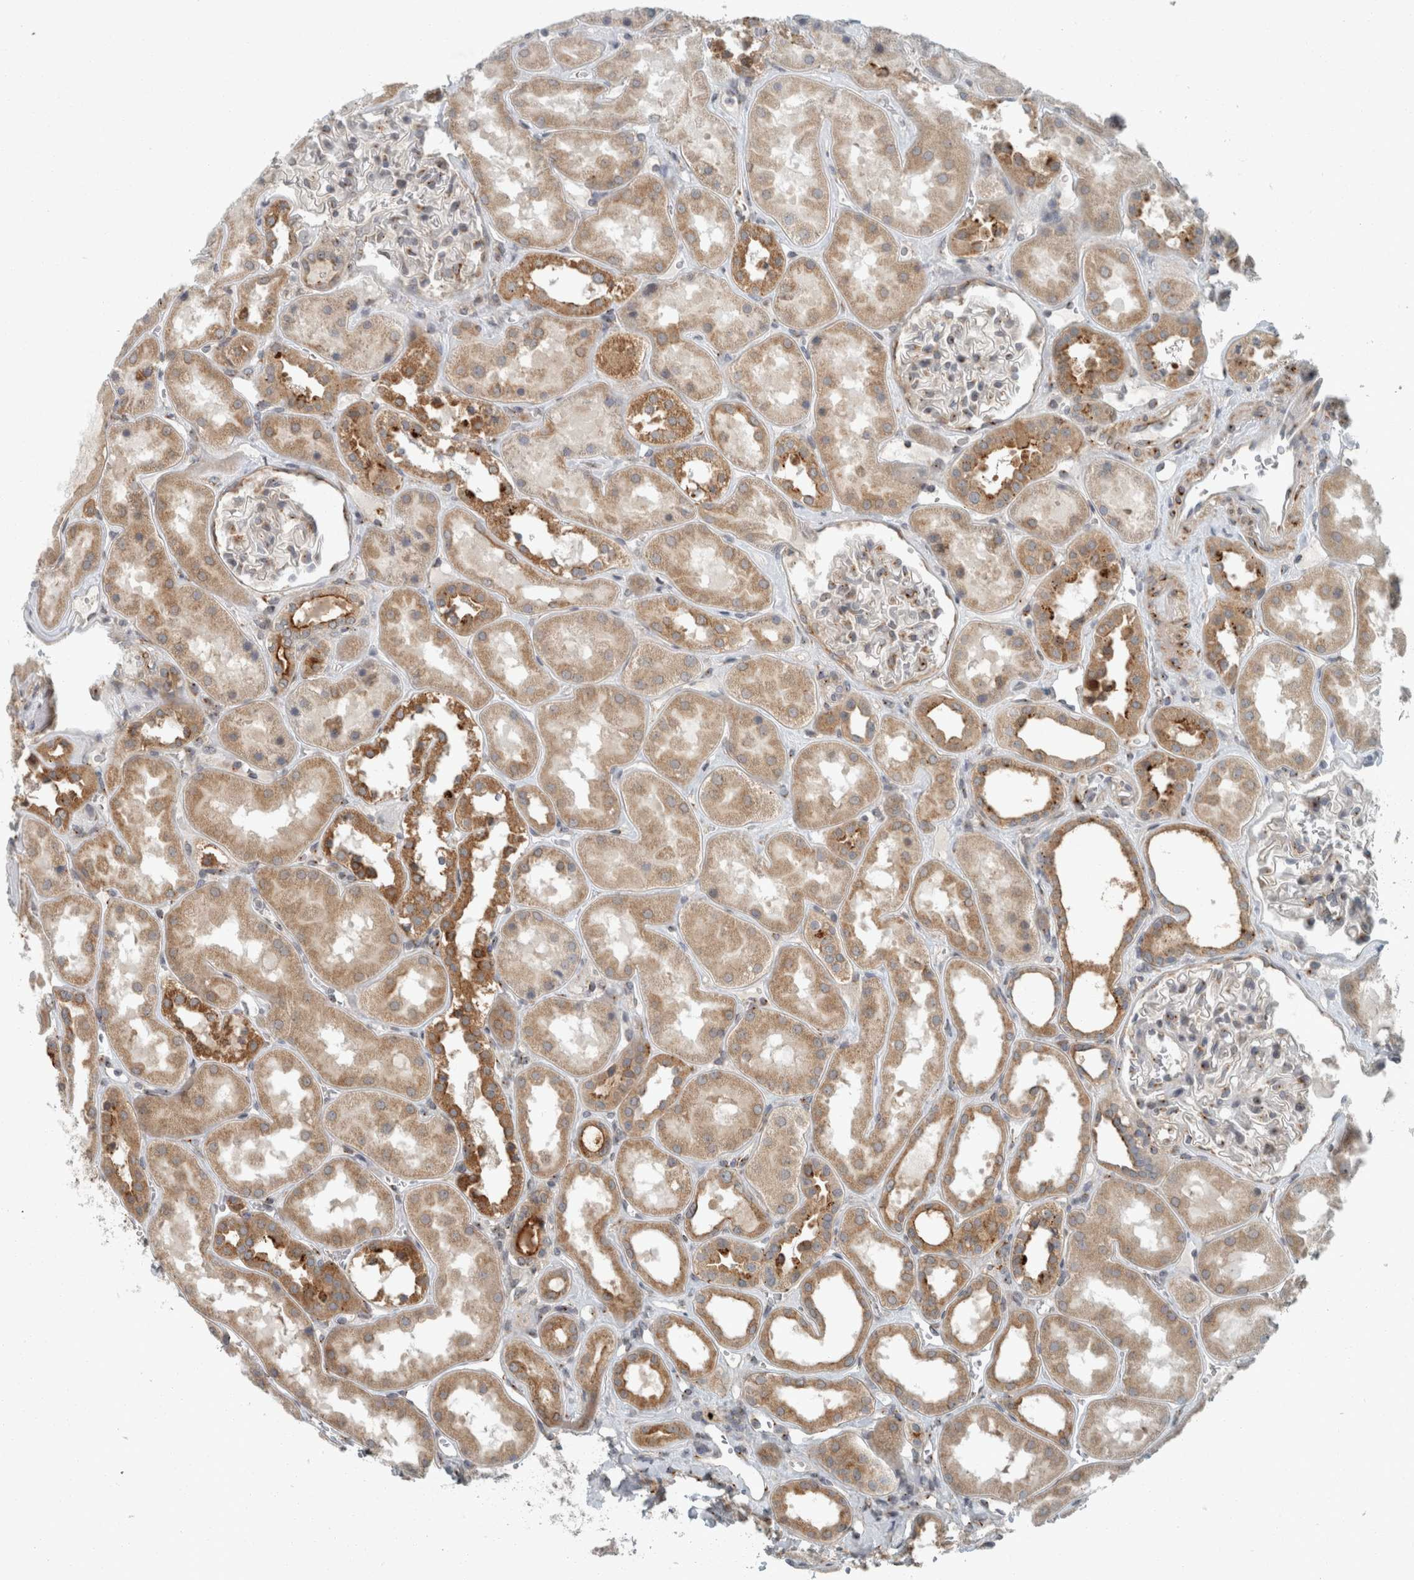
{"staining": {"intensity": "weak", "quantity": "<25%", "location": "cytoplasmic/membranous"}, "tissue": "kidney", "cell_type": "Cells in glomeruli", "image_type": "normal", "snomed": [{"axis": "morphology", "description": "Normal tissue, NOS"}, {"axis": "topography", "description": "Kidney"}], "caption": "This is an immunohistochemistry (IHC) micrograph of unremarkable human kidney. There is no expression in cells in glomeruli.", "gene": "KIF1C", "patient": {"sex": "male", "age": 70}}